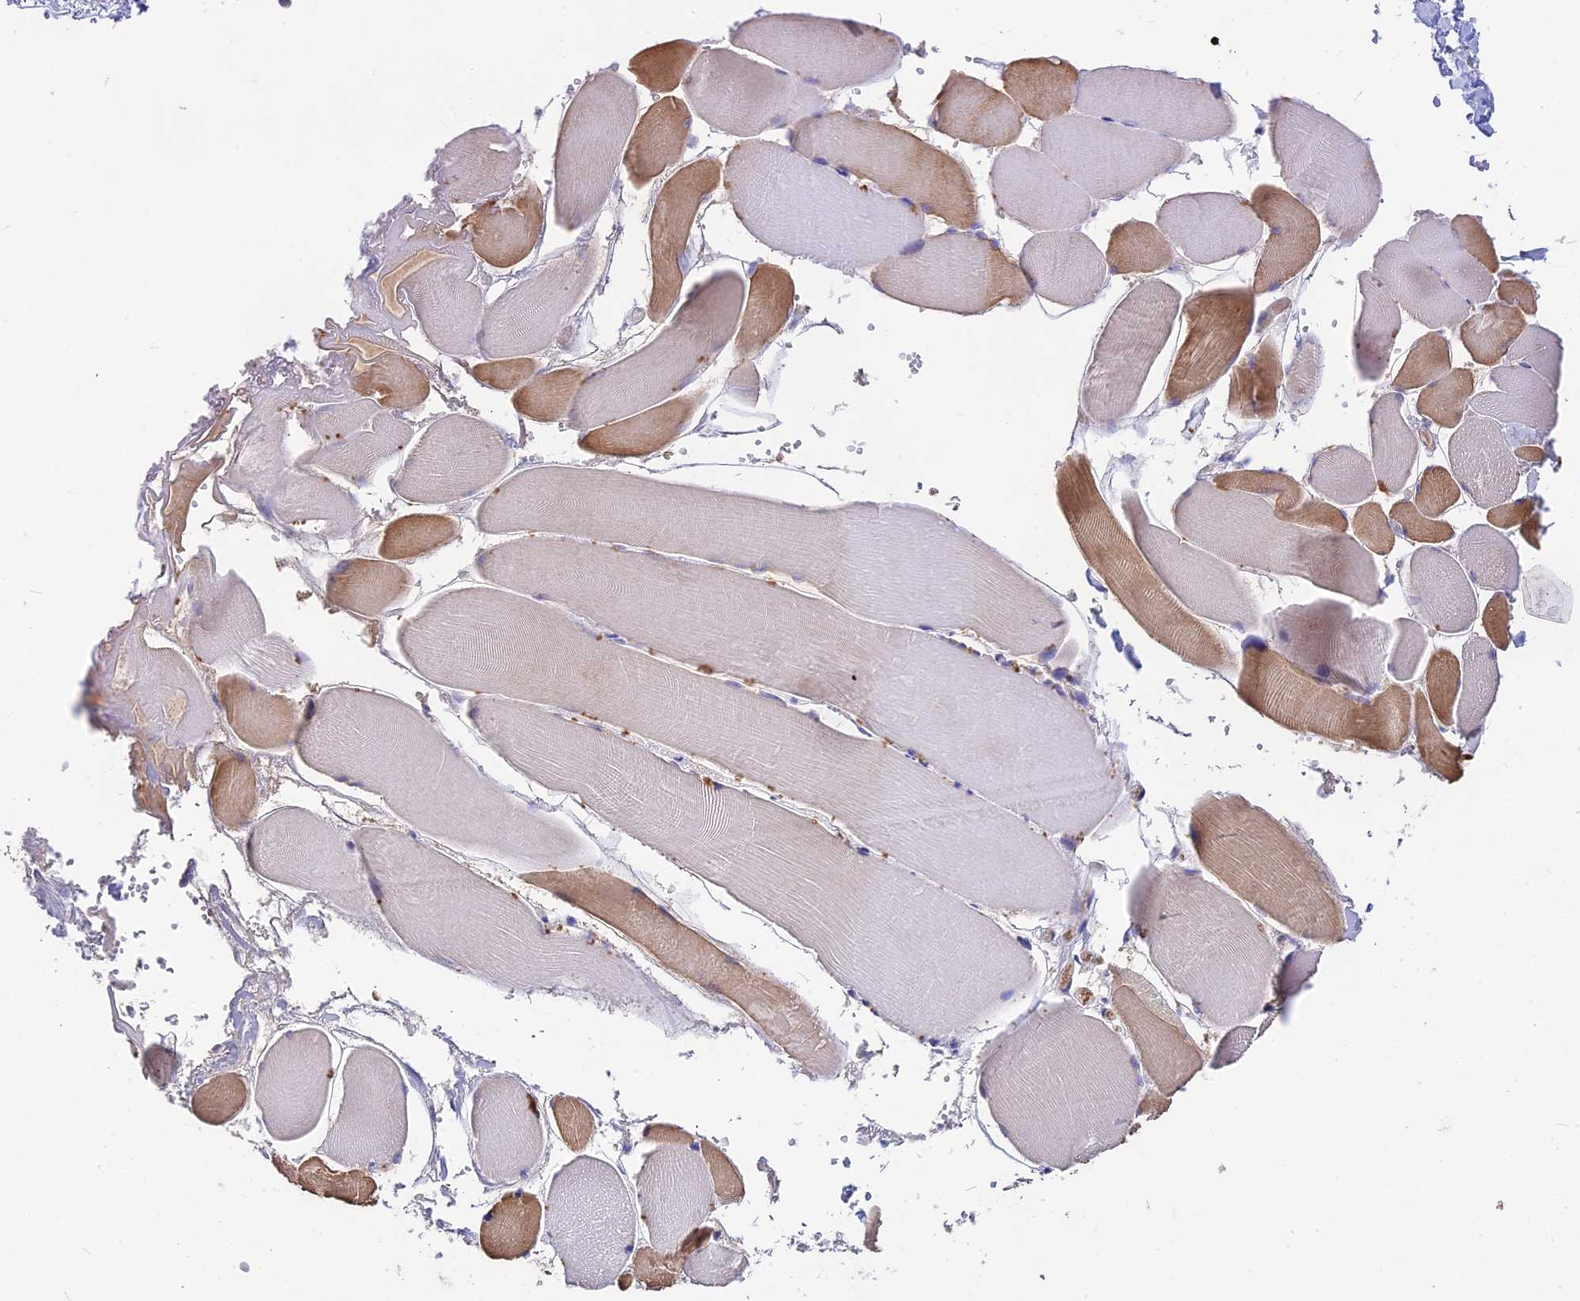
{"staining": {"intensity": "moderate", "quantity": "<25%", "location": "cytoplasmic/membranous"}, "tissue": "skeletal muscle", "cell_type": "Myocytes", "image_type": "normal", "snomed": [{"axis": "morphology", "description": "Normal tissue, NOS"}, {"axis": "morphology", "description": "Basal cell carcinoma"}, {"axis": "topography", "description": "Skeletal muscle"}], "caption": "Myocytes reveal low levels of moderate cytoplasmic/membranous expression in approximately <25% of cells in normal skeletal muscle. (DAB IHC, brown staining for protein, blue staining for nuclei).", "gene": "NUDT8", "patient": {"sex": "female", "age": 64}}